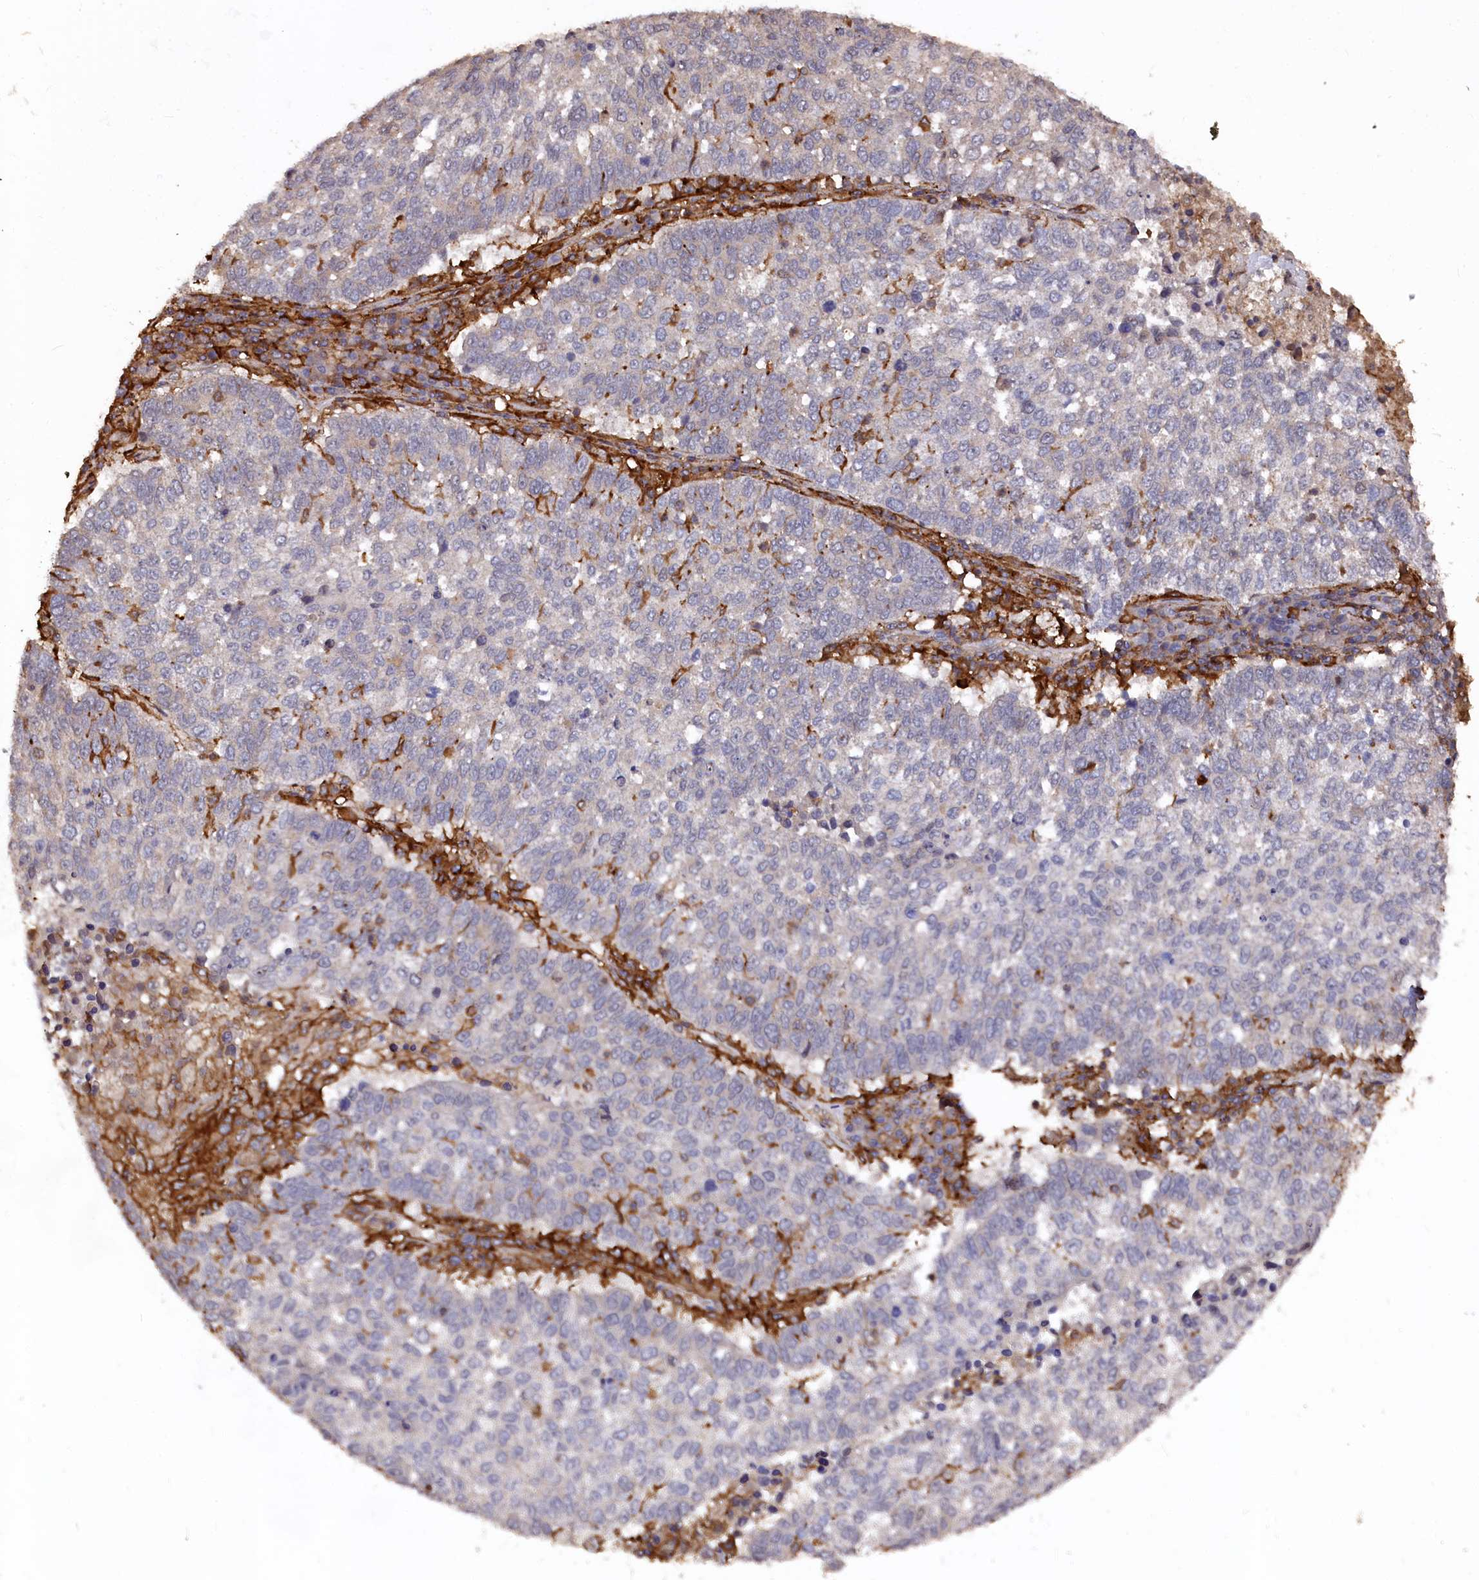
{"staining": {"intensity": "negative", "quantity": "none", "location": "none"}, "tissue": "lung cancer", "cell_type": "Tumor cells", "image_type": "cancer", "snomed": [{"axis": "morphology", "description": "Squamous cell carcinoma, NOS"}, {"axis": "topography", "description": "Lung"}], "caption": "Immunohistochemistry (IHC) image of neoplastic tissue: lung cancer stained with DAB exhibits no significant protein expression in tumor cells.", "gene": "PLEKHO2", "patient": {"sex": "male", "age": 73}}